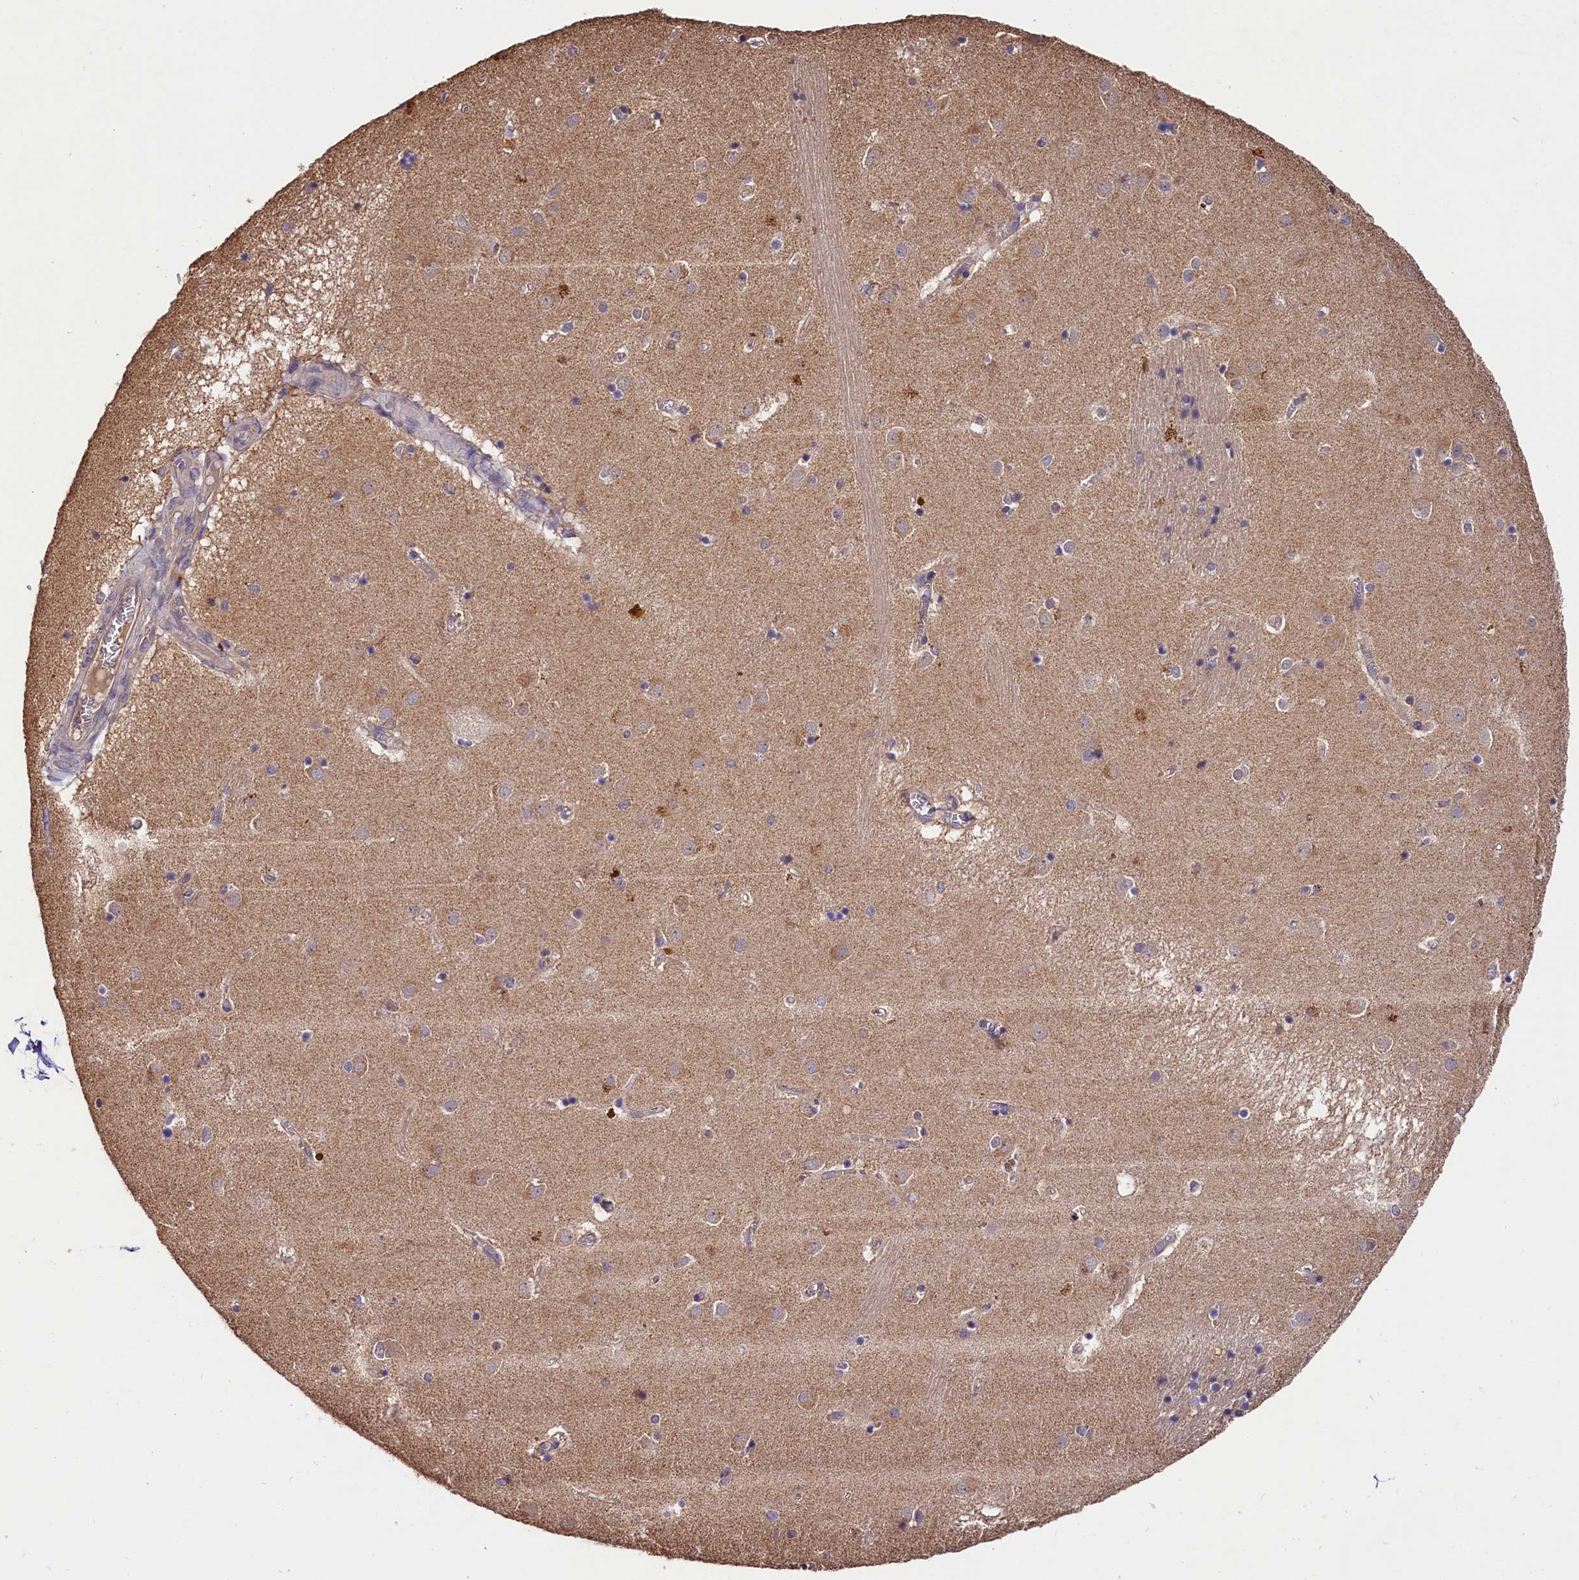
{"staining": {"intensity": "negative", "quantity": "none", "location": "none"}, "tissue": "caudate", "cell_type": "Glial cells", "image_type": "normal", "snomed": [{"axis": "morphology", "description": "Normal tissue, NOS"}, {"axis": "topography", "description": "Lateral ventricle wall"}], "caption": "Normal caudate was stained to show a protein in brown. There is no significant expression in glial cells. (DAB (3,3'-diaminobenzidine) immunohistochemistry (IHC) visualized using brightfield microscopy, high magnification).", "gene": "OAS3", "patient": {"sex": "male", "age": 70}}